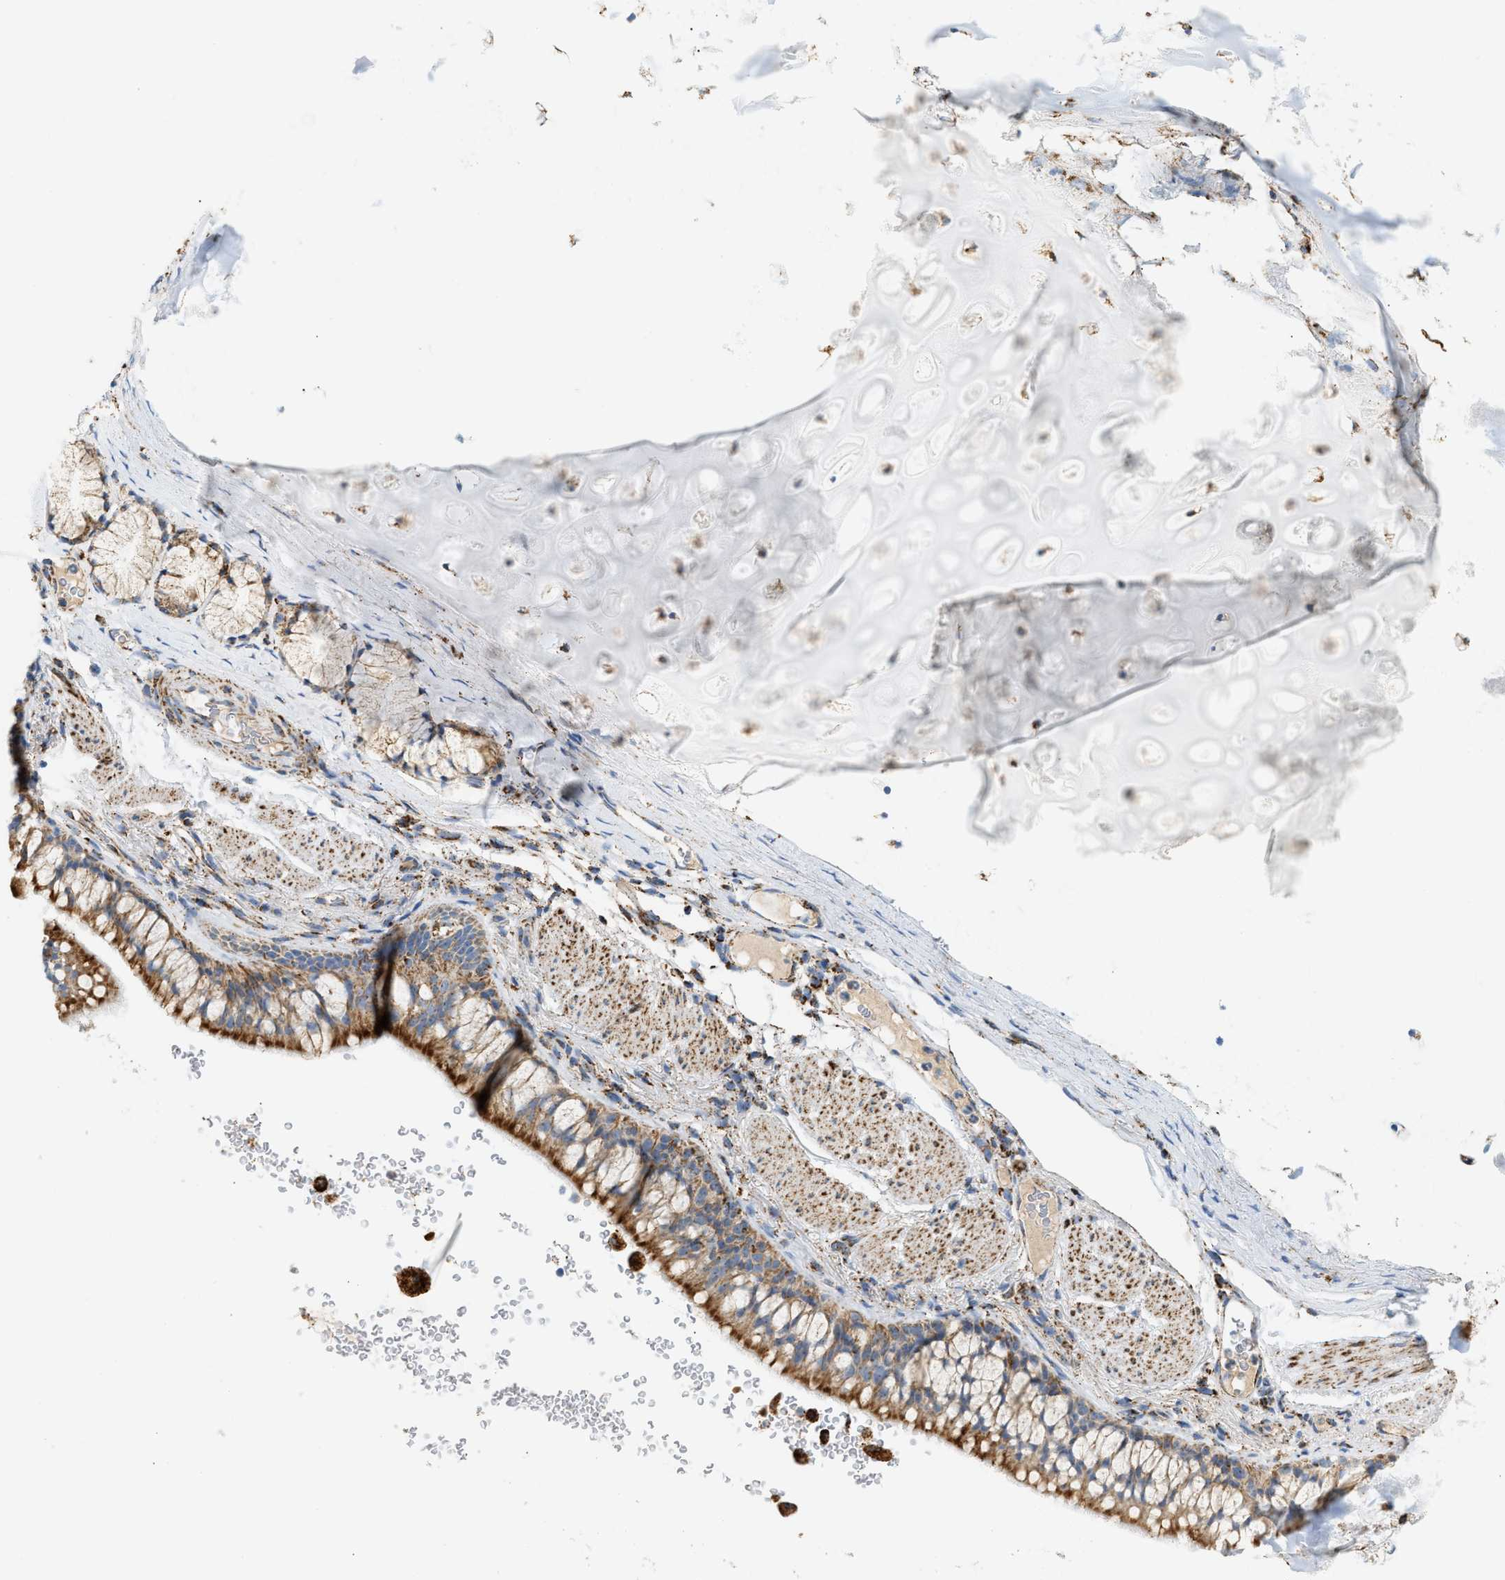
{"staining": {"intensity": "strong", "quantity": ">75%", "location": "cytoplasmic/membranous"}, "tissue": "bronchus", "cell_type": "Respiratory epithelial cells", "image_type": "normal", "snomed": [{"axis": "morphology", "description": "Normal tissue, NOS"}, {"axis": "topography", "description": "Cartilage tissue"}, {"axis": "topography", "description": "Bronchus"}], "caption": "This is a photomicrograph of immunohistochemistry staining of normal bronchus, which shows strong positivity in the cytoplasmic/membranous of respiratory epithelial cells.", "gene": "OGDH", "patient": {"sex": "female", "age": 53}}